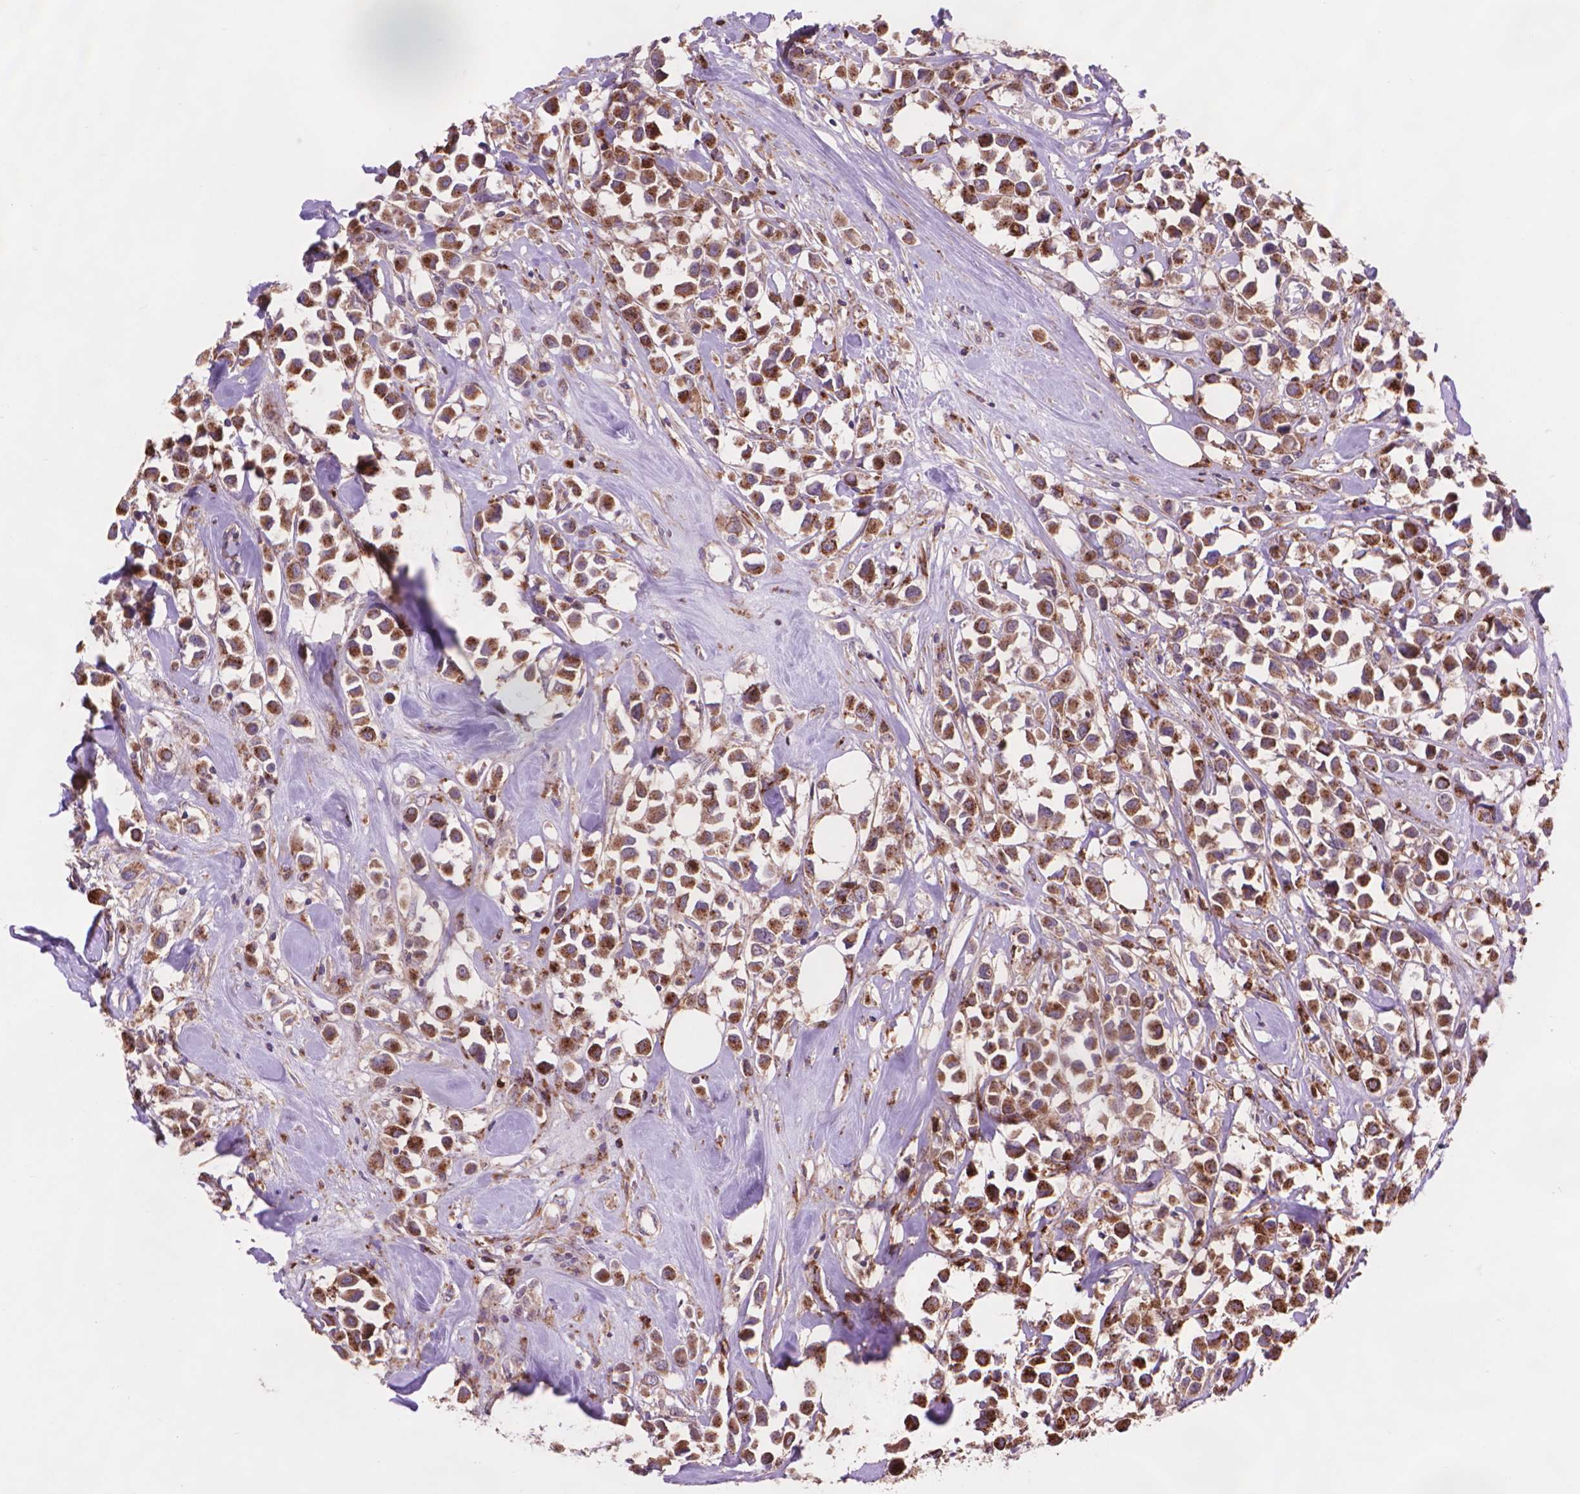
{"staining": {"intensity": "moderate", "quantity": ">75%", "location": "cytoplasmic/membranous"}, "tissue": "breast cancer", "cell_type": "Tumor cells", "image_type": "cancer", "snomed": [{"axis": "morphology", "description": "Duct carcinoma"}, {"axis": "topography", "description": "Breast"}], "caption": "Breast cancer tissue demonstrates moderate cytoplasmic/membranous positivity in about >75% of tumor cells, visualized by immunohistochemistry.", "gene": "GLB1", "patient": {"sex": "female", "age": 61}}